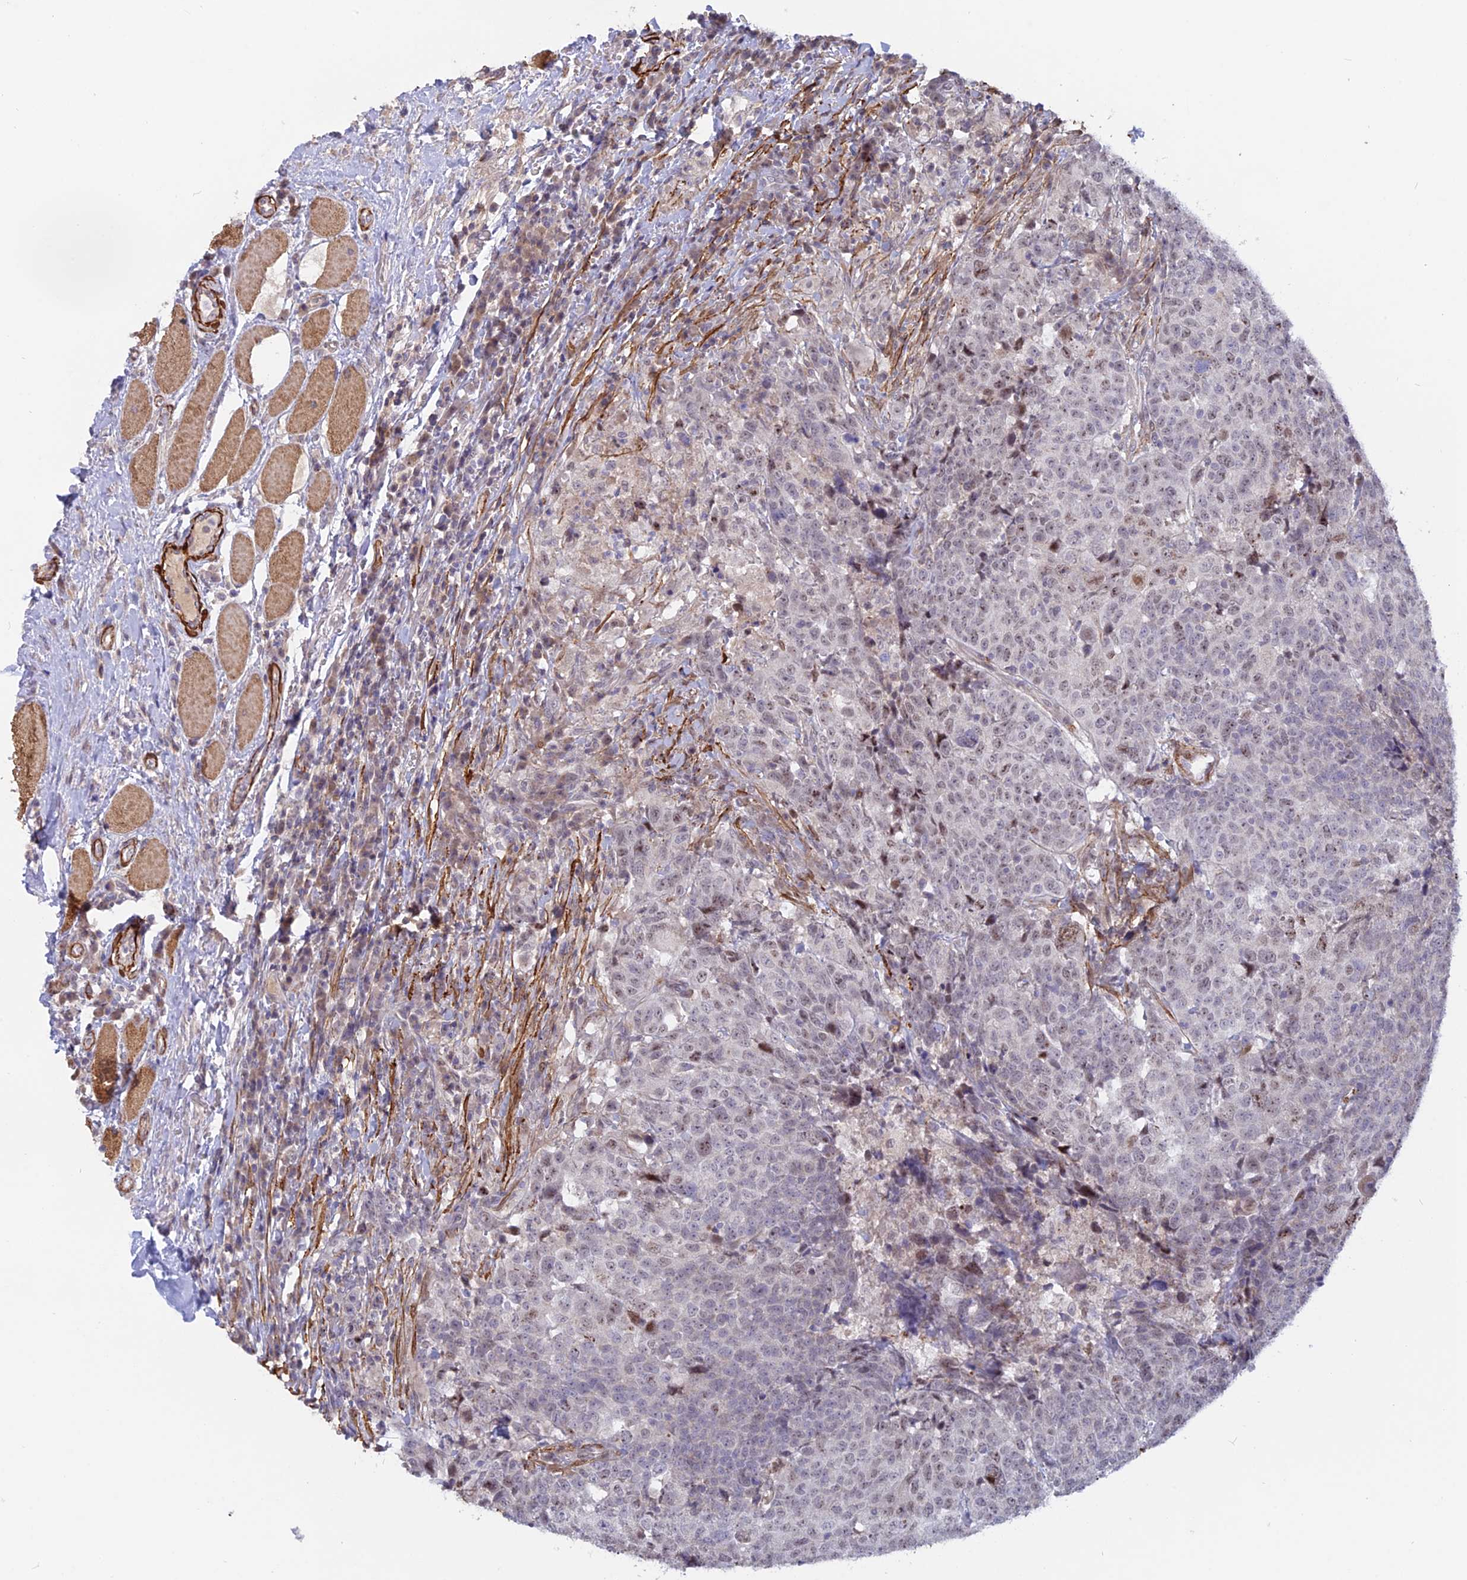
{"staining": {"intensity": "weak", "quantity": "25%-75%", "location": "nuclear"}, "tissue": "head and neck cancer", "cell_type": "Tumor cells", "image_type": "cancer", "snomed": [{"axis": "morphology", "description": "Squamous cell carcinoma, NOS"}, {"axis": "topography", "description": "Head-Neck"}], "caption": "Protein expression analysis of human head and neck cancer reveals weak nuclear expression in about 25%-75% of tumor cells.", "gene": "CCDC154", "patient": {"sex": "male", "age": 66}}